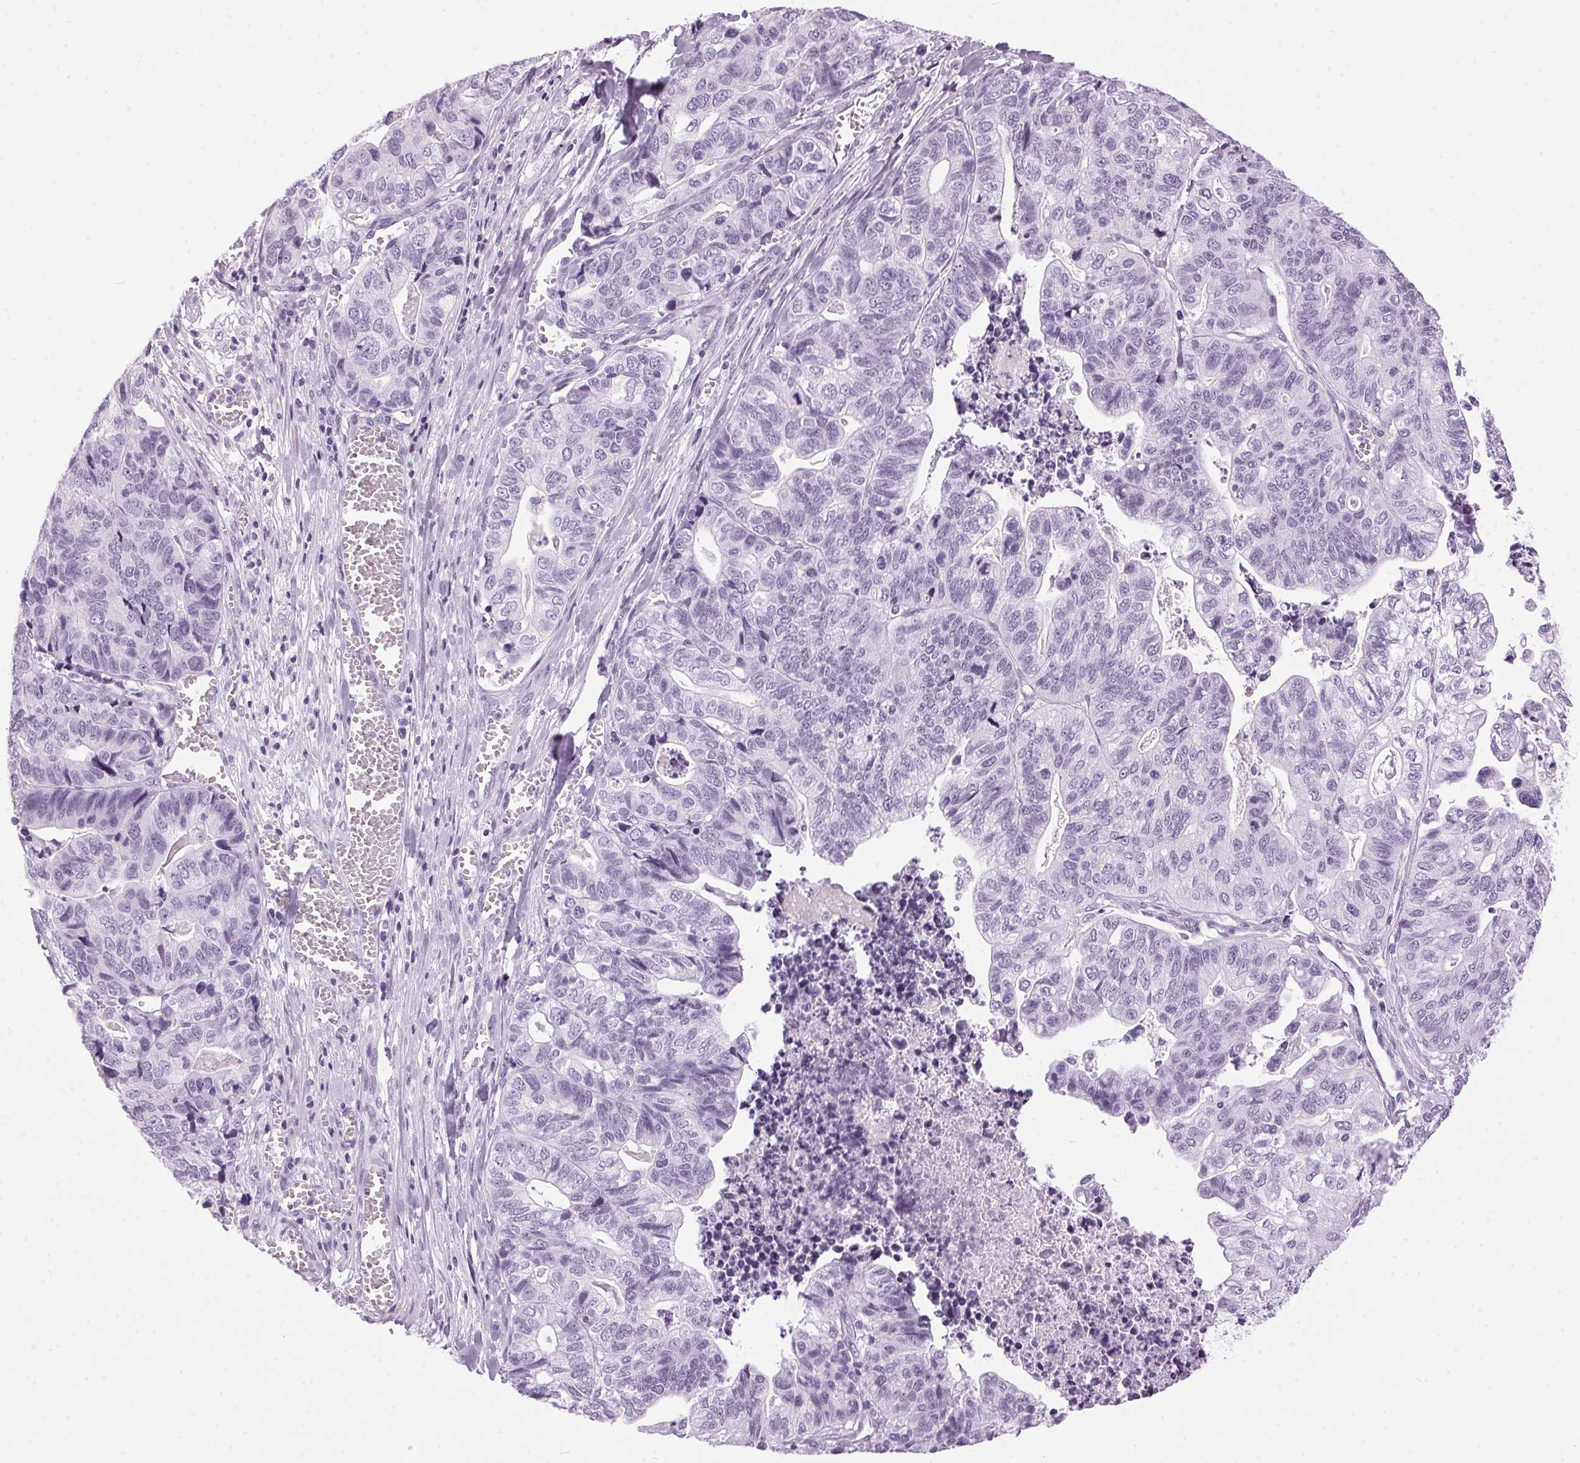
{"staining": {"intensity": "negative", "quantity": "none", "location": "none"}, "tissue": "stomach cancer", "cell_type": "Tumor cells", "image_type": "cancer", "snomed": [{"axis": "morphology", "description": "Adenocarcinoma, NOS"}, {"axis": "topography", "description": "Stomach, upper"}], "caption": "Adenocarcinoma (stomach) was stained to show a protein in brown. There is no significant expression in tumor cells.", "gene": "SP7", "patient": {"sex": "female", "age": 67}}